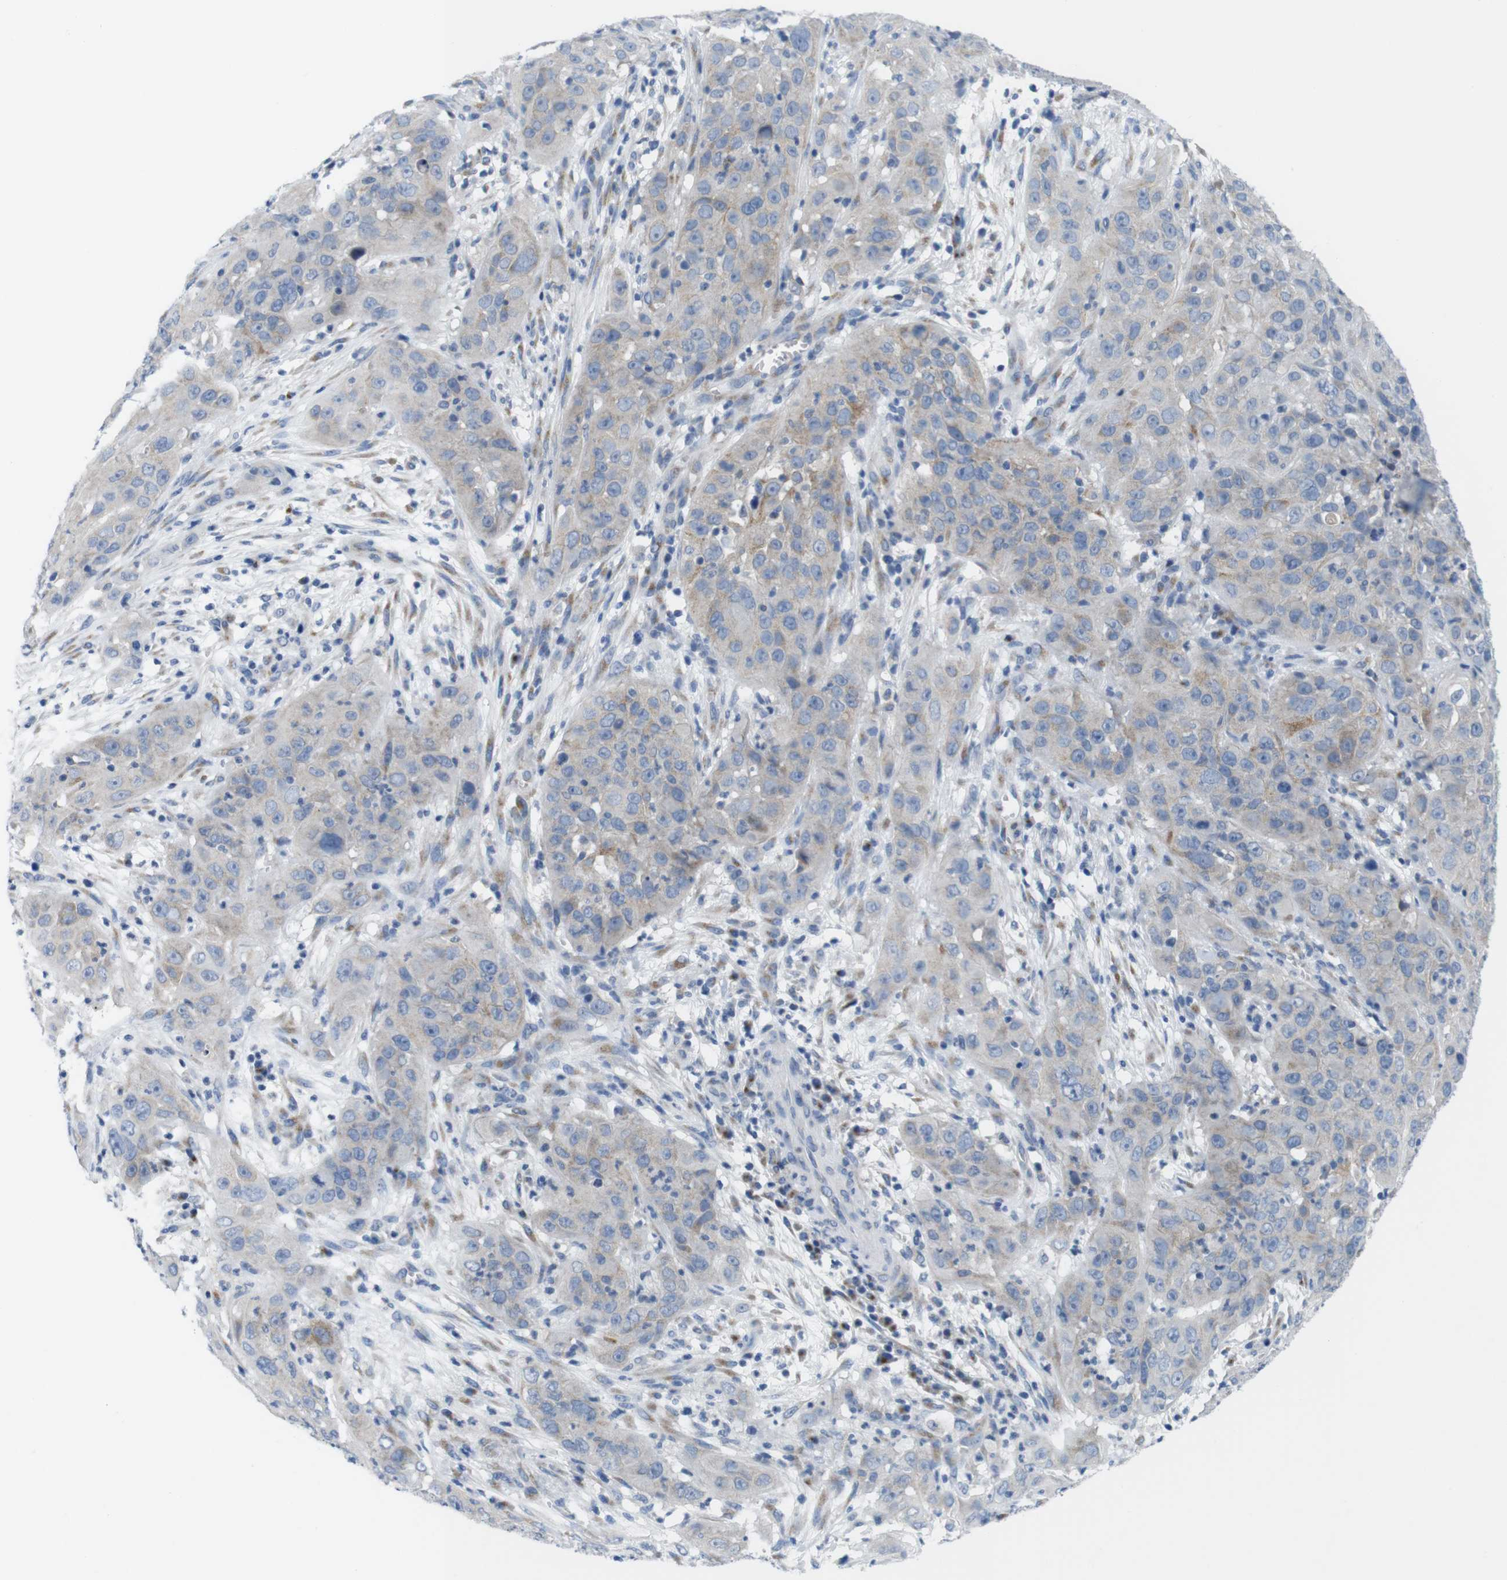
{"staining": {"intensity": "weak", "quantity": "<25%", "location": "cytoplasmic/membranous"}, "tissue": "cervical cancer", "cell_type": "Tumor cells", "image_type": "cancer", "snomed": [{"axis": "morphology", "description": "Squamous cell carcinoma, NOS"}, {"axis": "topography", "description": "Cervix"}], "caption": "IHC photomicrograph of human cervical cancer (squamous cell carcinoma) stained for a protein (brown), which displays no expression in tumor cells. (DAB IHC with hematoxylin counter stain).", "gene": "GOLGA2", "patient": {"sex": "female", "age": 32}}